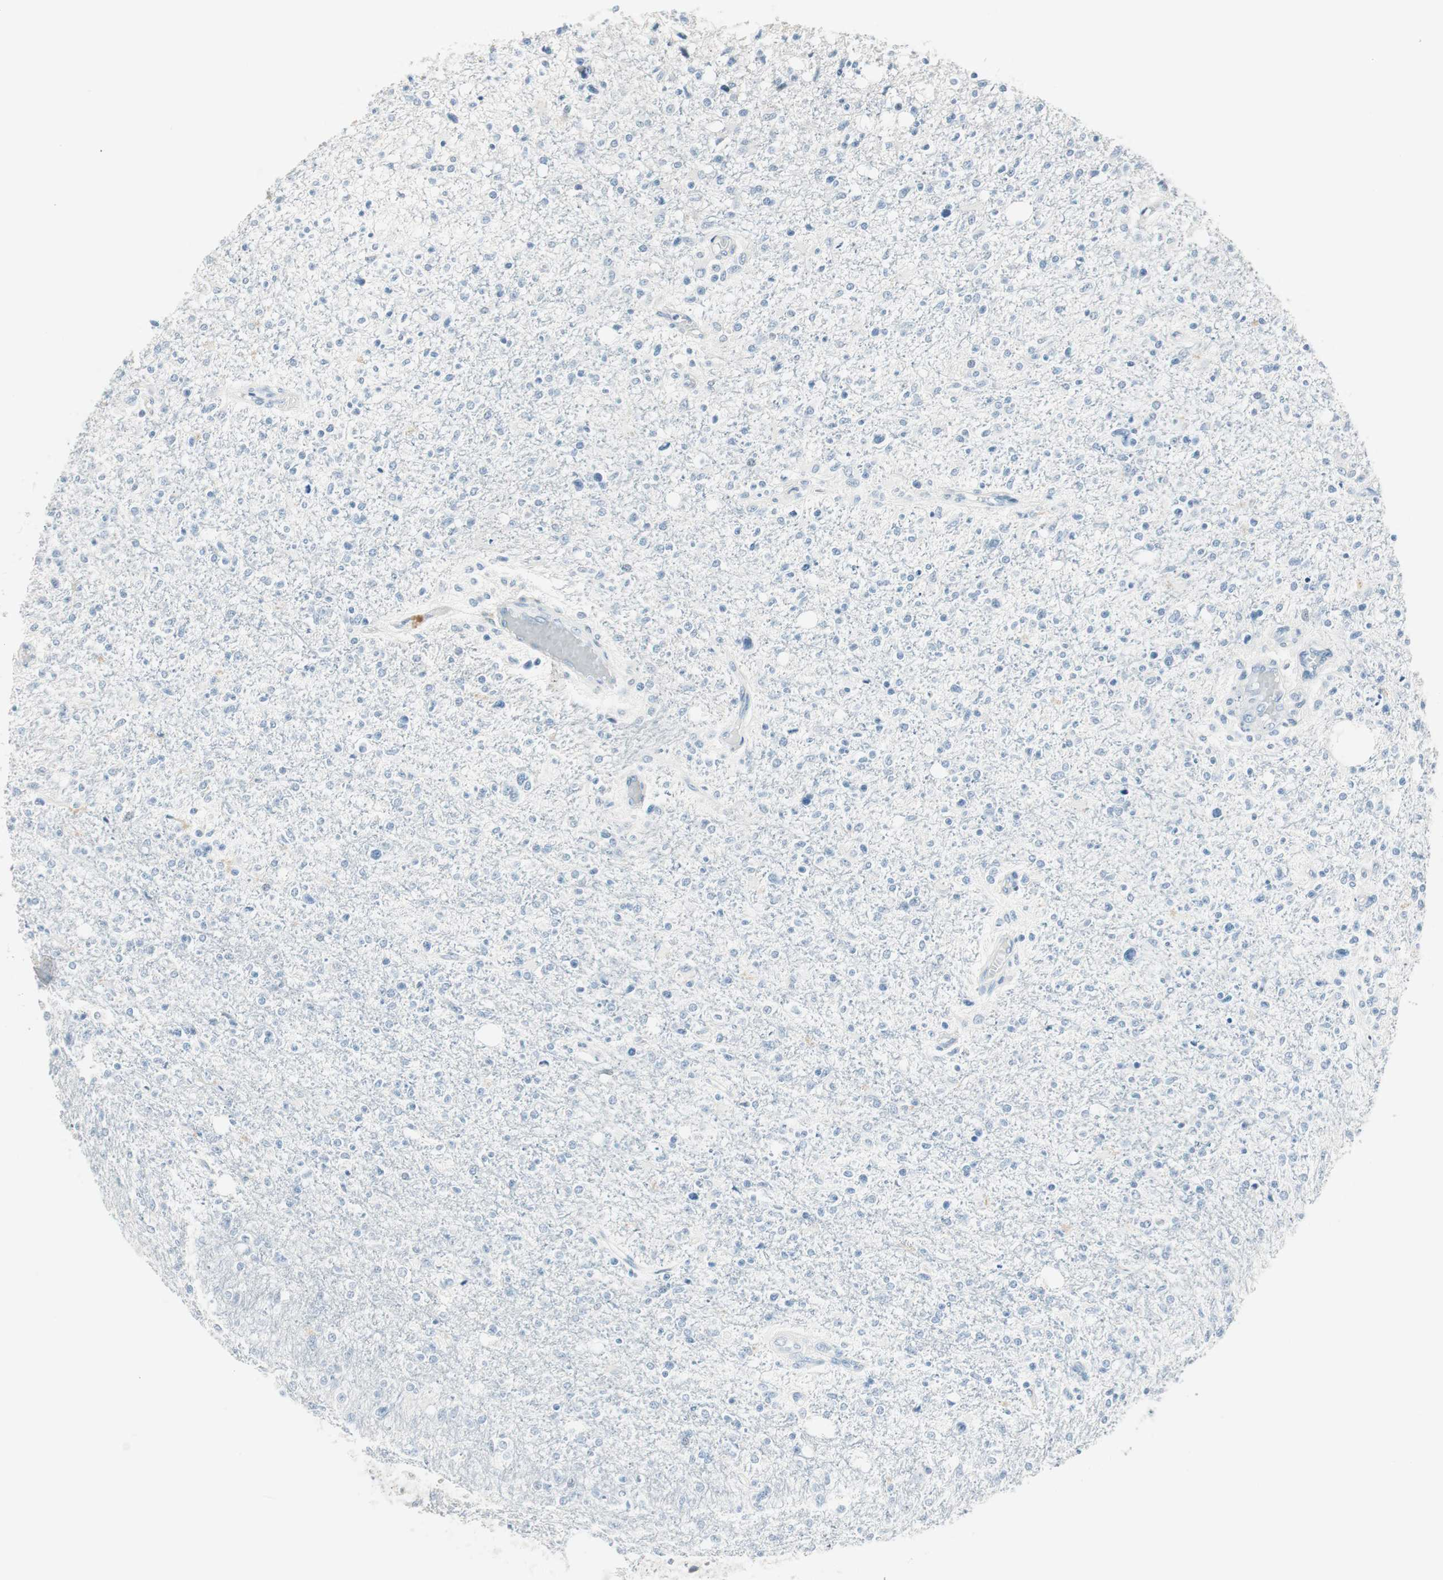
{"staining": {"intensity": "negative", "quantity": "none", "location": "none"}, "tissue": "glioma", "cell_type": "Tumor cells", "image_type": "cancer", "snomed": [{"axis": "morphology", "description": "Glioma, malignant, High grade"}, {"axis": "topography", "description": "Cerebral cortex"}], "caption": "There is no significant expression in tumor cells of glioma.", "gene": "HOXB13", "patient": {"sex": "male", "age": 76}}